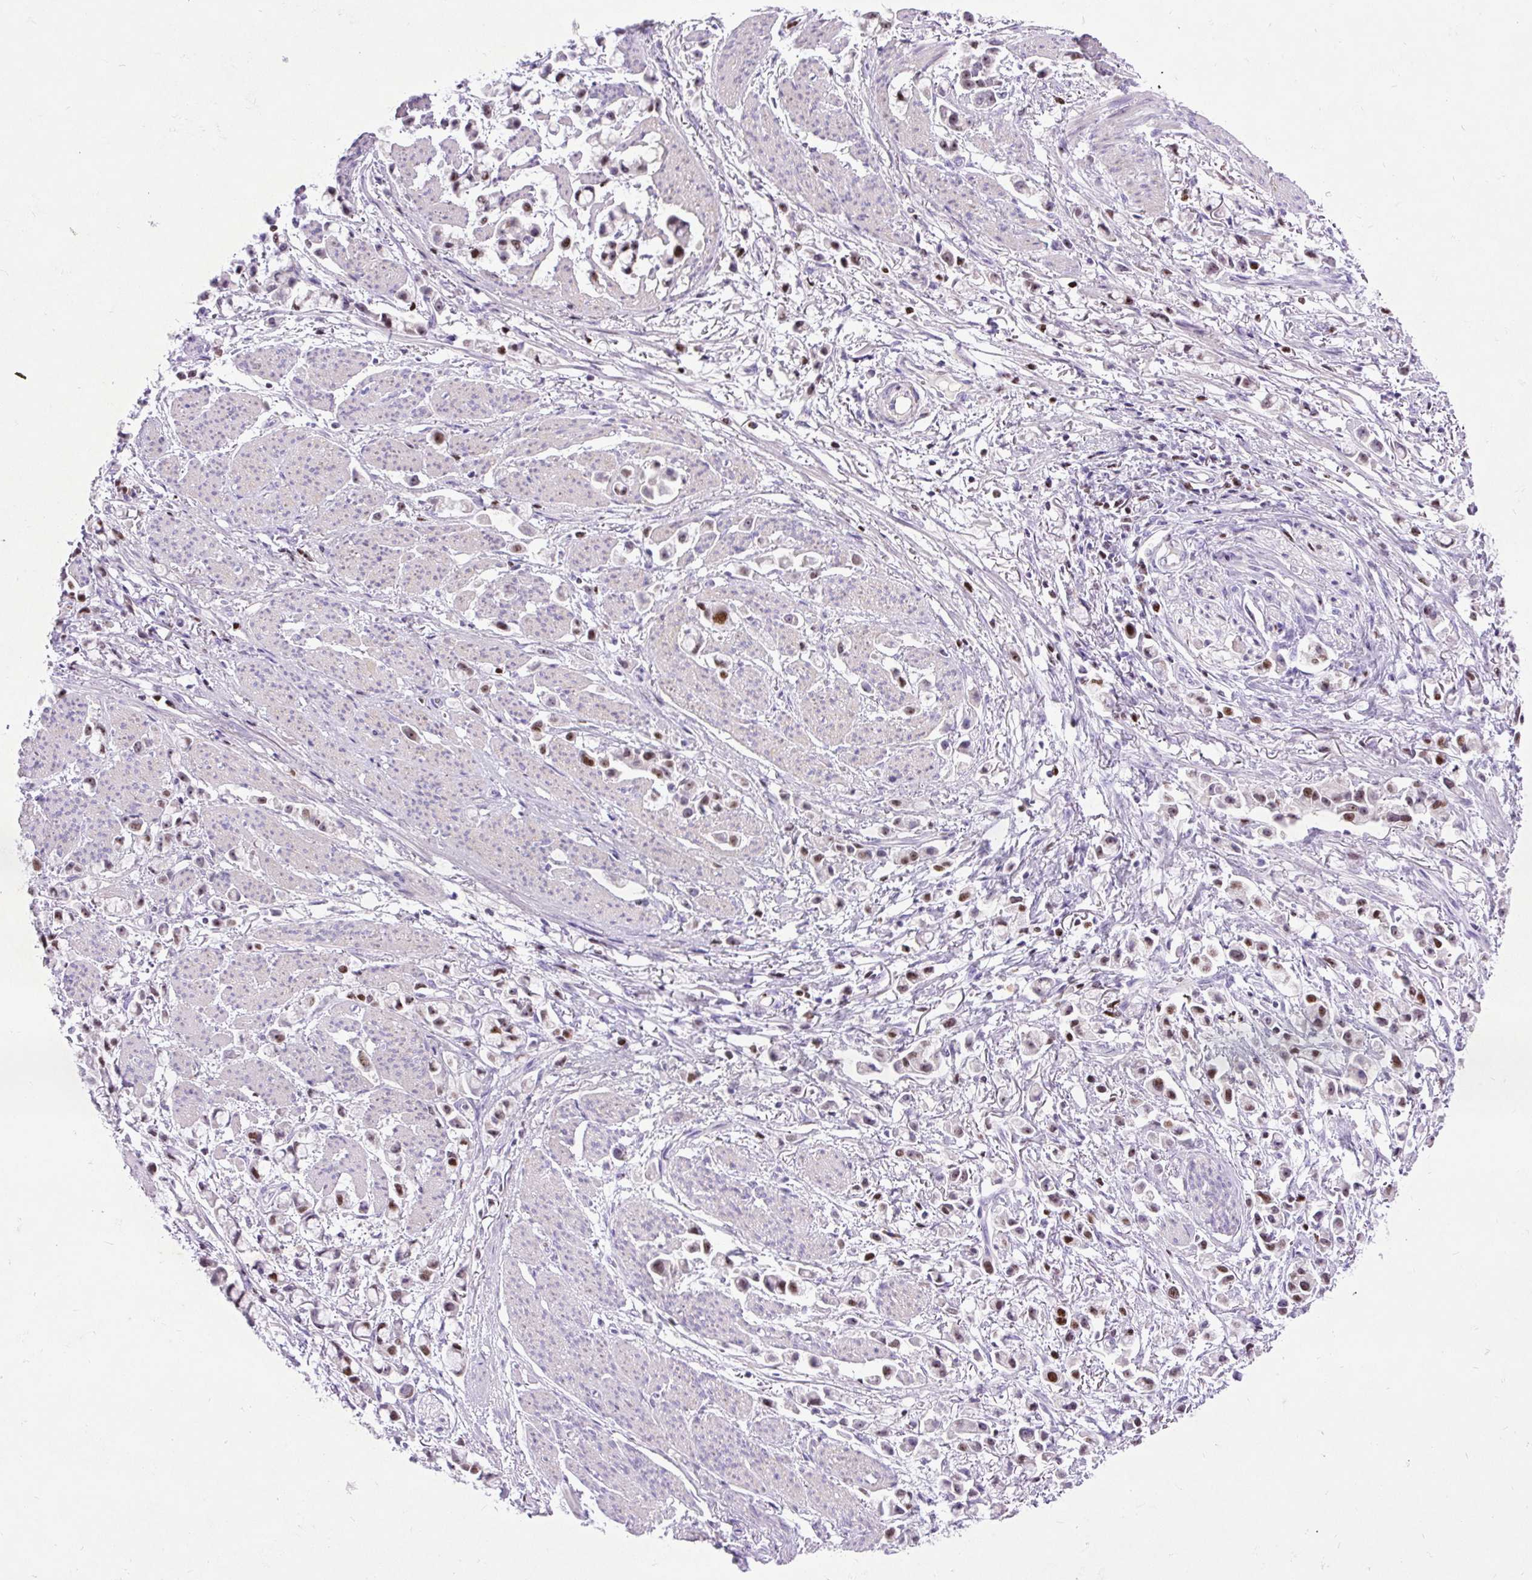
{"staining": {"intensity": "moderate", "quantity": ">75%", "location": "nuclear"}, "tissue": "stomach cancer", "cell_type": "Tumor cells", "image_type": "cancer", "snomed": [{"axis": "morphology", "description": "Adenocarcinoma, NOS"}, {"axis": "topography", "description": "Stomach"}], "caption": "IHC (DAB) staining of adenocarcinoma (stomach) reveals moderate nuclear protein staining in approximately >75% of tumor cells.", "gene": "SPC24", "patient": {"sex": "female", "age": 81}}